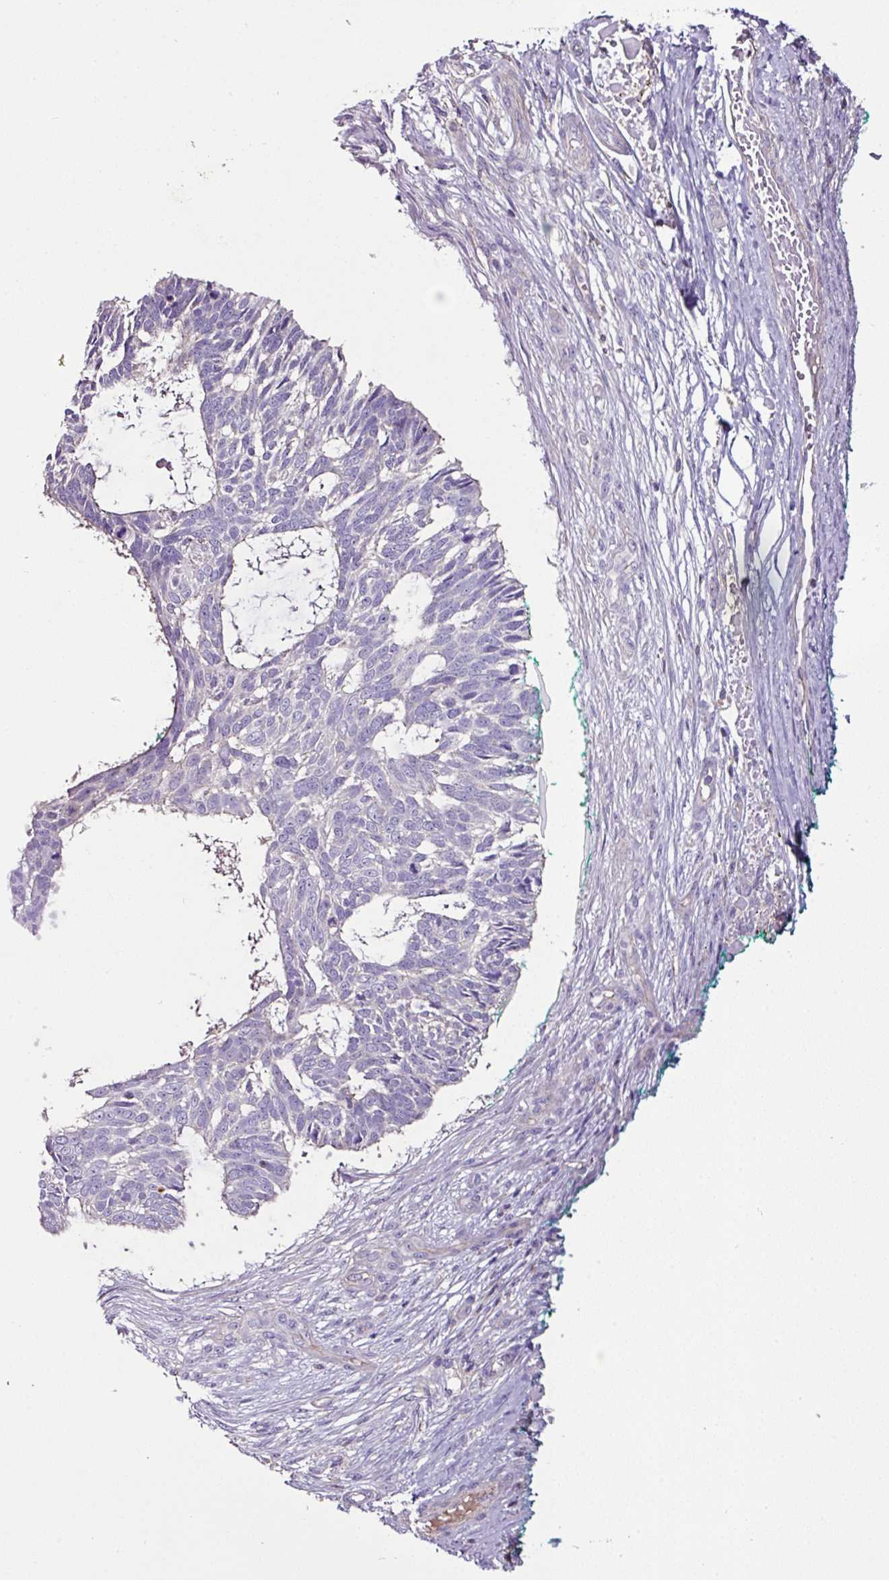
{"staining": {"intensity": "negative", "quantity": "none", "location": "none"}, "tissue": "skin cancer", "cell_type": "Tumor cells", "image_type": "cancer", "snomed": [{"axis": "morphology", "description": "Basal cell carcinoma"}, {"axis": "topography", "description": "Skin"}], "caption": "Photomicrograph shows no protein expression in tumor cells of skin cancer (basal cell carcinoma) tissue.", "gene": "AGR3", "patient": {"sex": "male", "age": 88}}